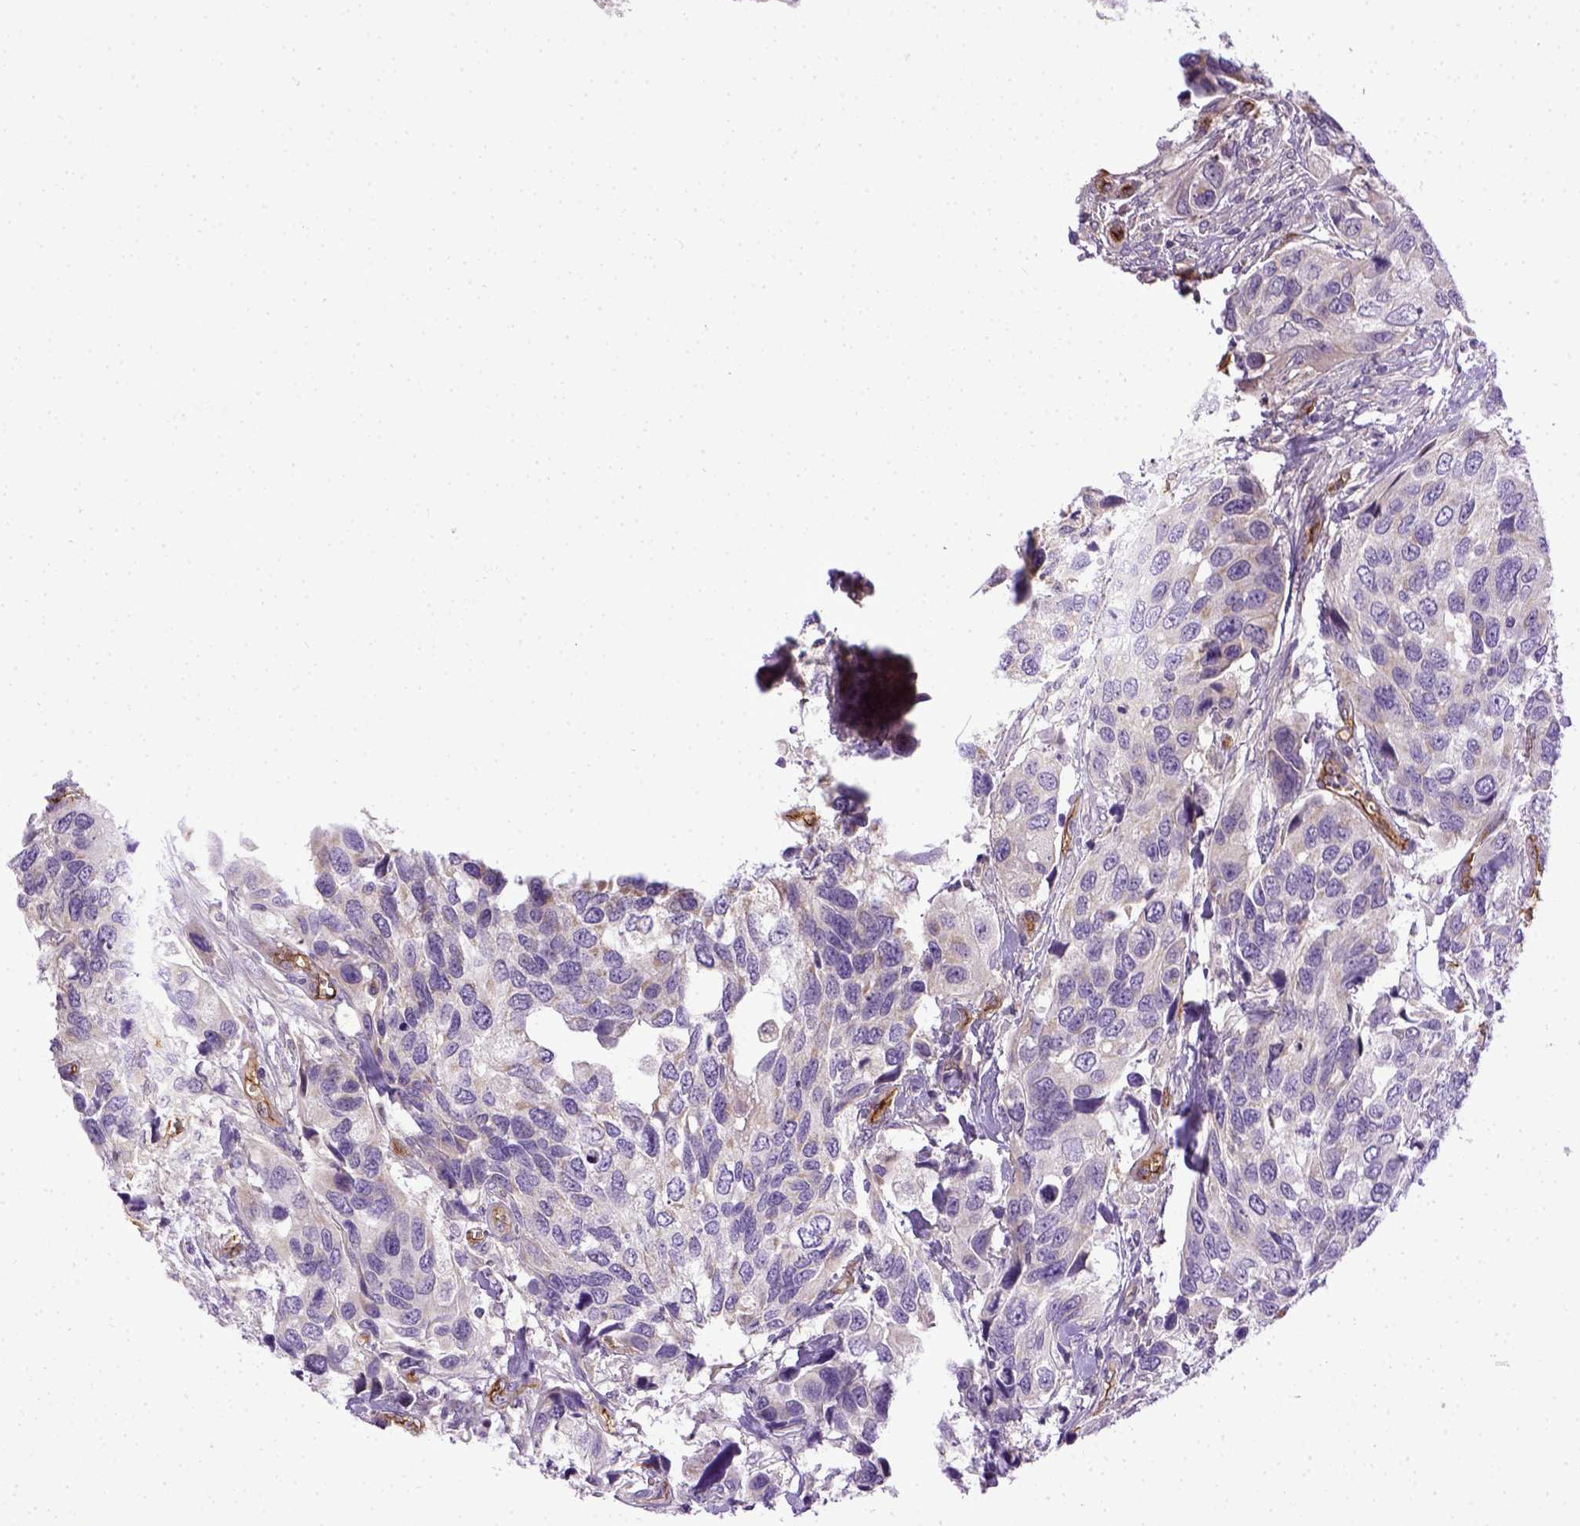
{"staining": {"intensity": "negative", "quantity": "none", "location": "none"}, "tissue": "urothelial cancer", "cell_type": "Tumor cells", "image_type": "cancer", "snomed": [{"axis": "morphology", "description": "Urothelial carcinoma, High grade"}, {"axis": "topography", "description": "Urinary bladder"}], "caption": "High-grade urothelial carcinoma stained for a protein using immunohistochemistry (IHC) shows no expression tumor cells.", "gene": "ENG", "patient": {"sex": "male", "age": 60}}